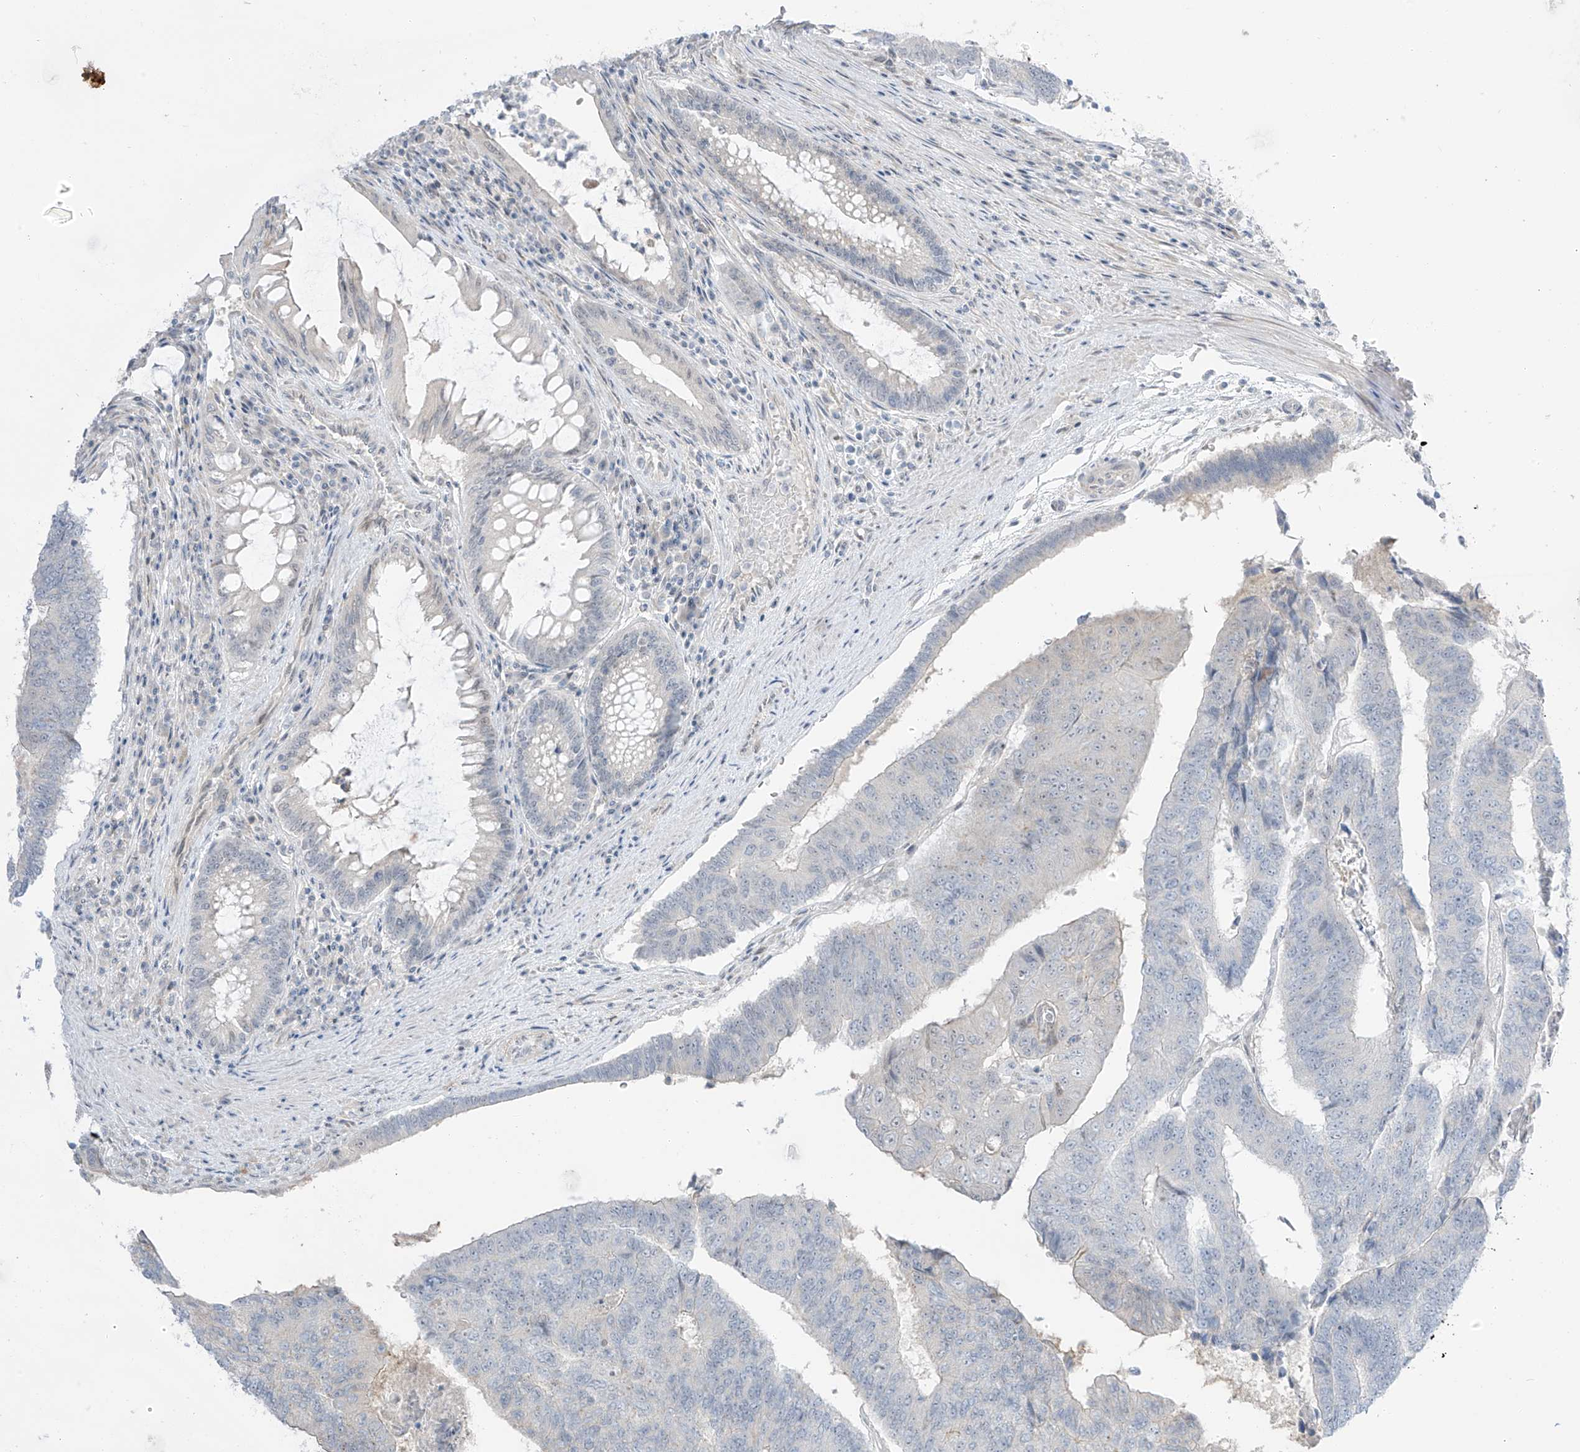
{"staining": {"intensity": "negative", "quantity": "none", "location": "none"}, "tissue": "colorectal cancer", "cell_type": "Tumor cells", "image_type": "cancer", "snomed": [{"axis": "morphology", "description": "Adenocarcinoma, NOS"}, {"axis": "topography", "description": "Colon"}], "caption": "Protein analysis of colorectal cancer shows no significant staining in tumor cells.", "gene": "ASPRV1", "patient": {"sex": "female", "age": 67}}